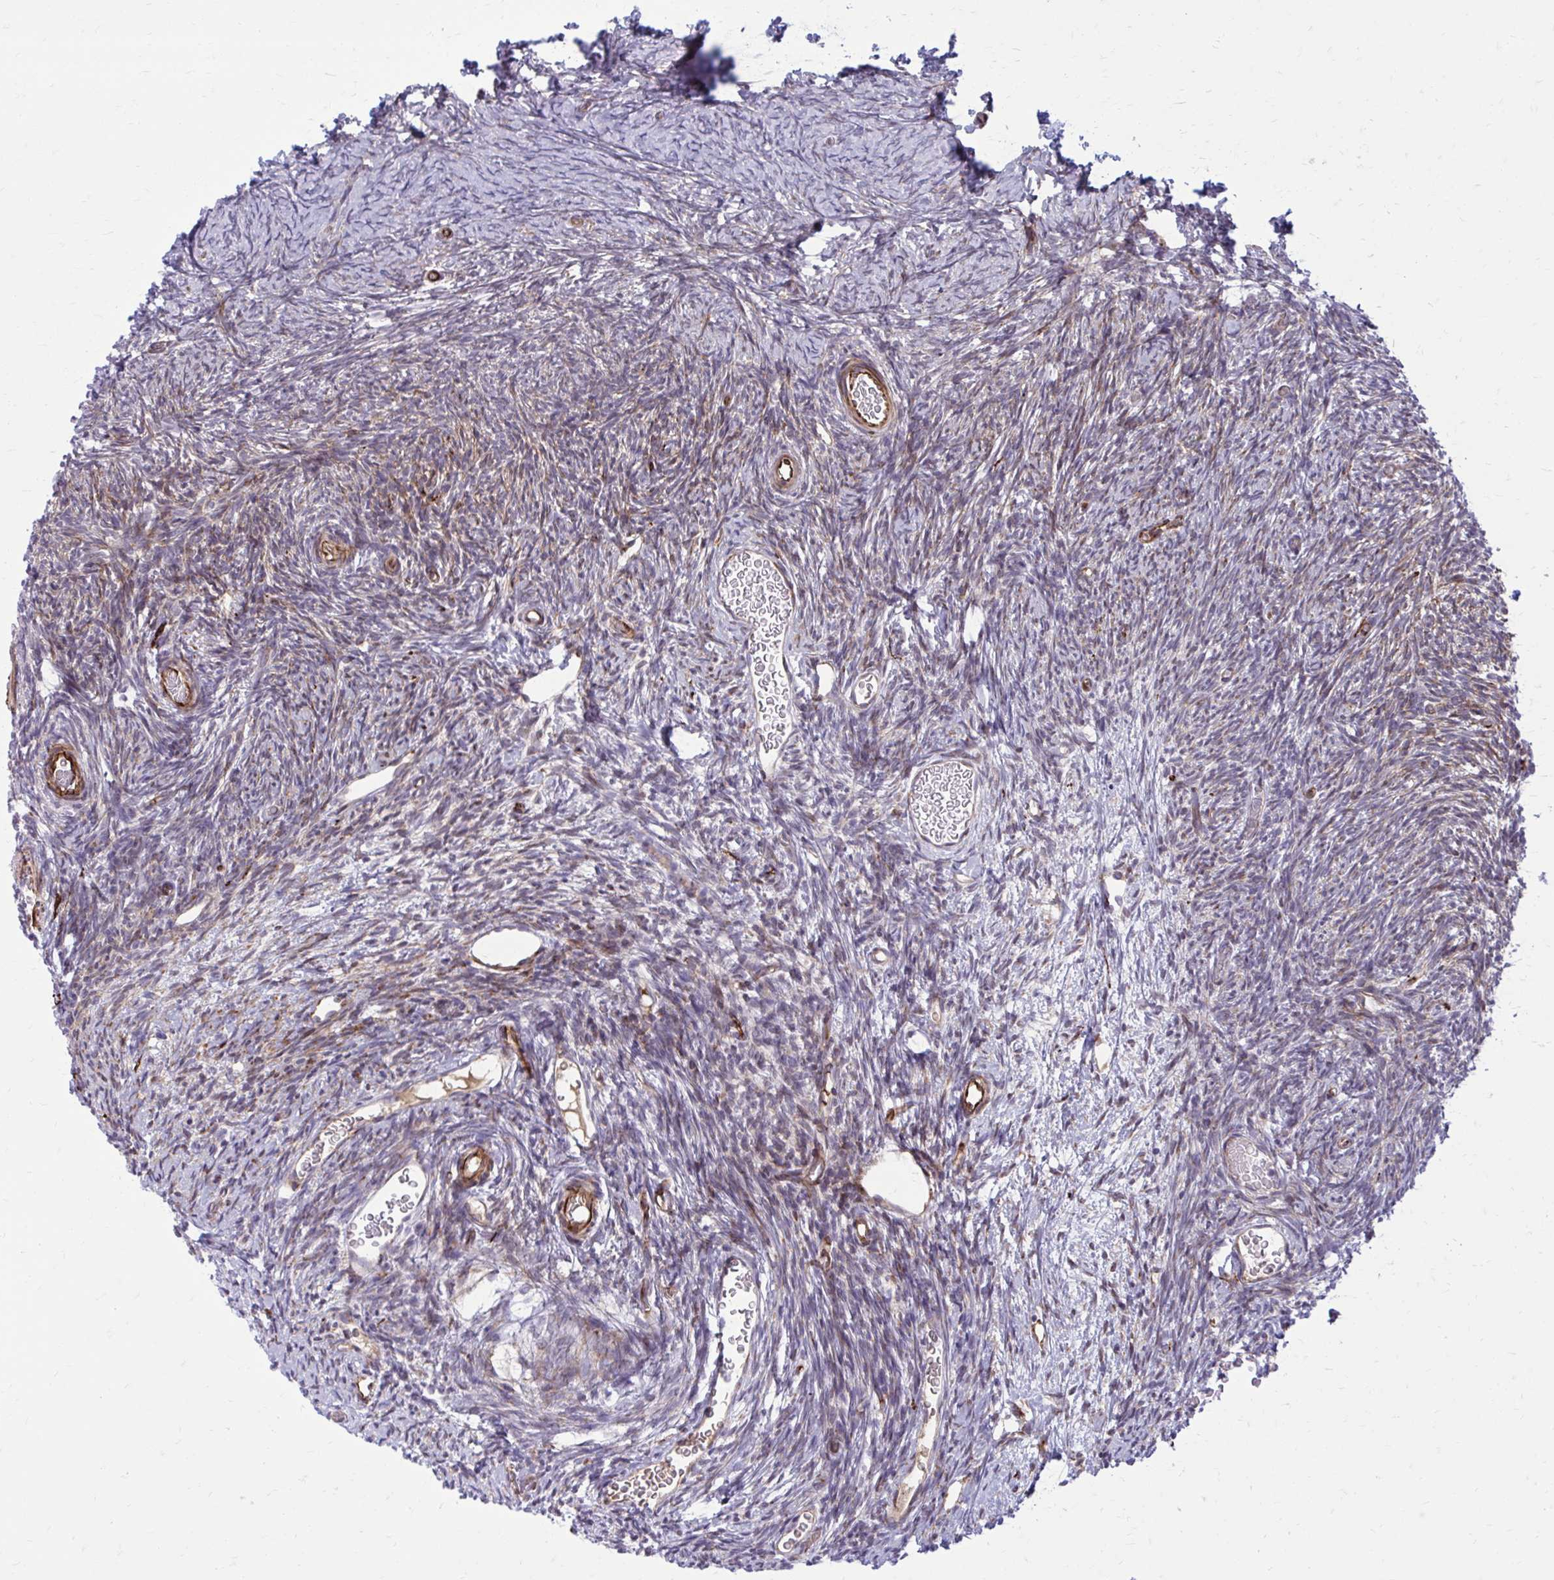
{"staining": {"intensity": "moderate", "quantity": "25%-75%", "location": "cytoplasmic/membranous"}, "tissue": "ovary", "cell_type": "Follicle cells", "image_type": "normal", "snomed": [{"axis": "morphology", "description": "Normal tissue, NOS"}, {"axis": "topography", "description": "Ovary"}], "caption": "Brown immunohistochemical staining in benign human ovary demonstrates moderate cytoplasmic/membranous staining in approximately 25%-75% of follicle cells. (brown staining indicates protein expression, while blue staining denotes nuclei).", "gene": "BEND5", "patient": {"sex": "female", "age": 39}}